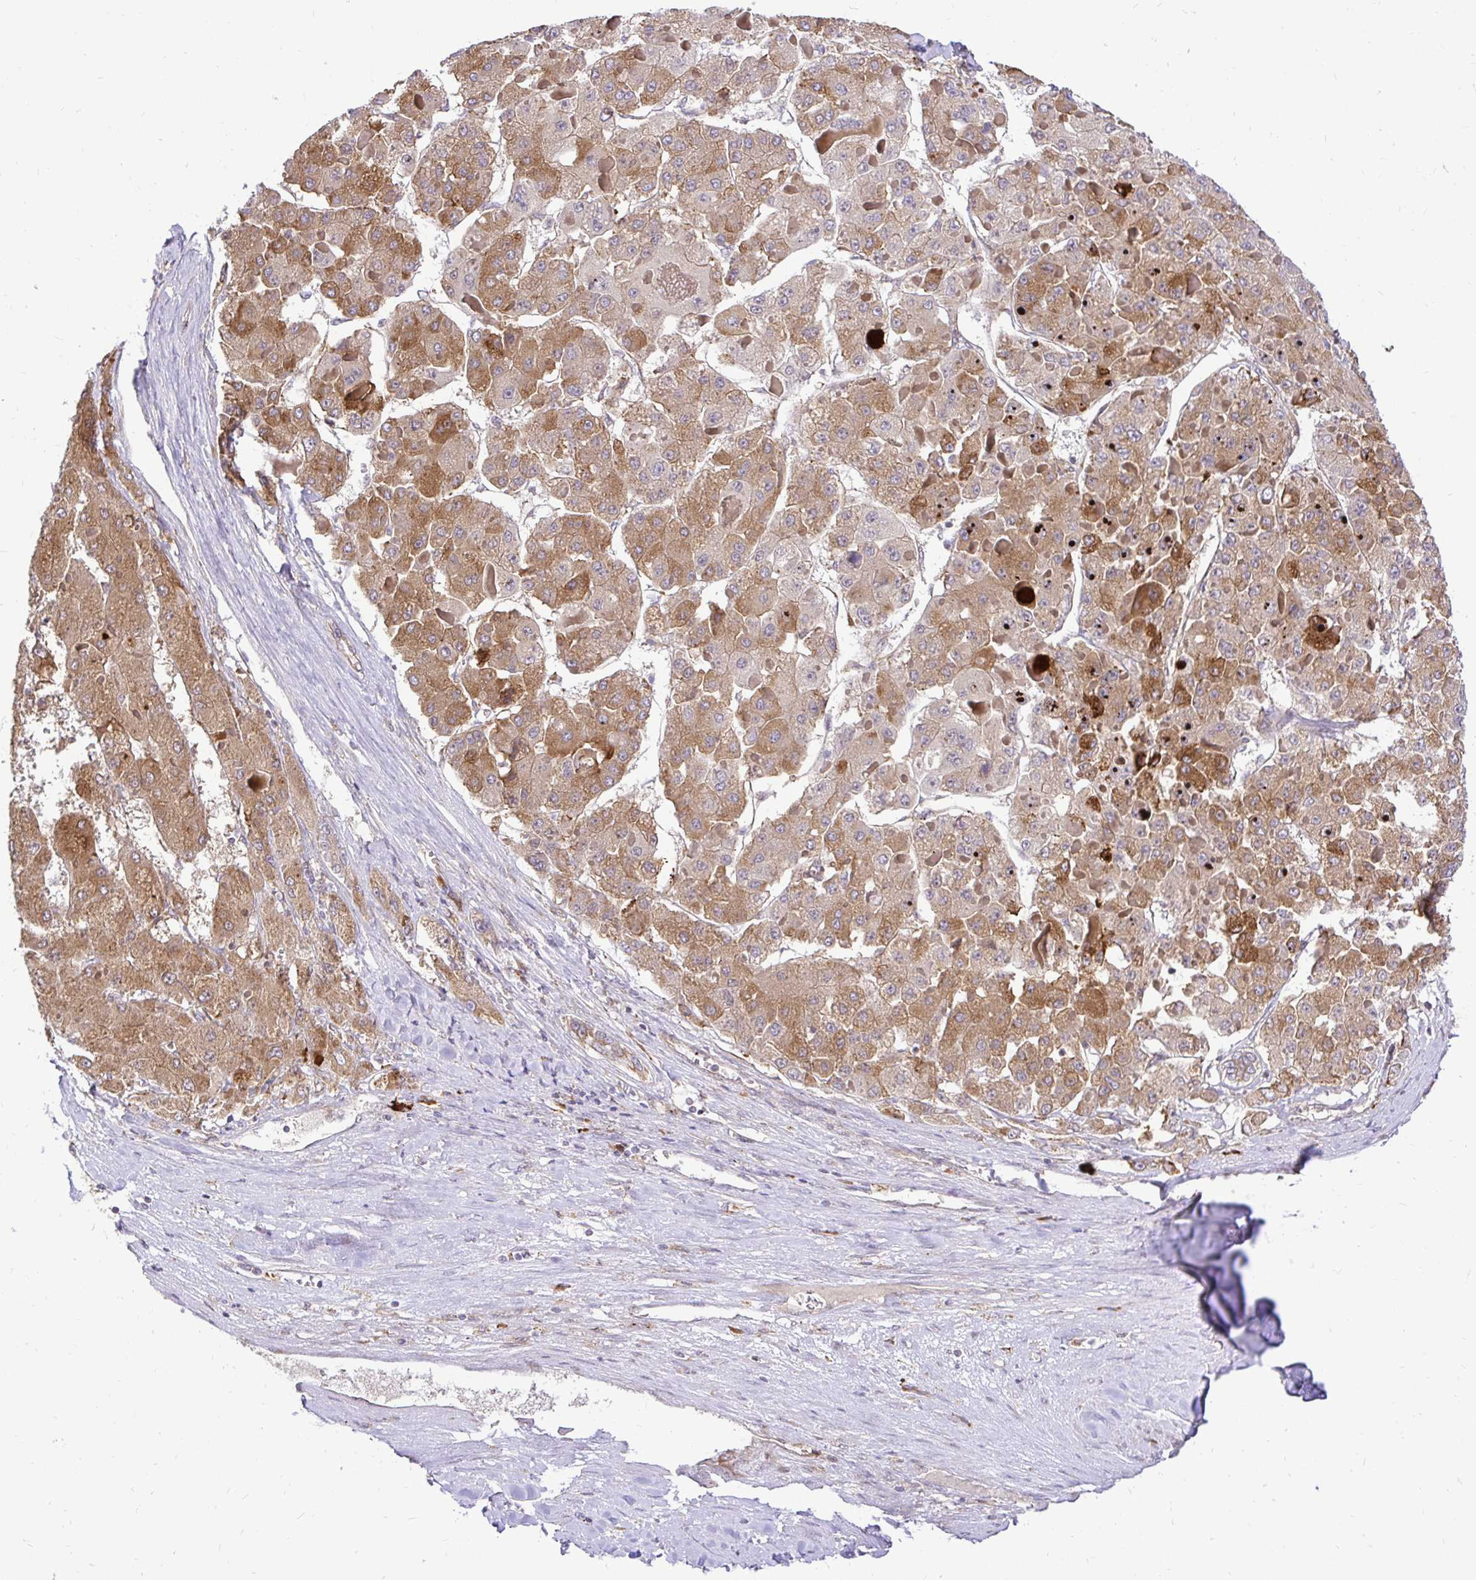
{"staining": {"intensity": "moderate", "quantity": ">75%", "location": "cytoplasmic/membranous"}, "tissue": "liver cancer", "cell_type": "Tumor cells", "image_type": "cancer", "snomed": [{"axis": "morphology", "description": "Carcinoma, Hepatocellular, NOS"}, {"axis": "topography", "description": "Liver"}], "caption": "This is a photomicrograph of IHC staining of liver cancer, which shows moderate expression in the cytoplasmic/membranous of tumor cells.", "gene": "NAALAD2", "patient": {"sex": "female", "age": 73}}